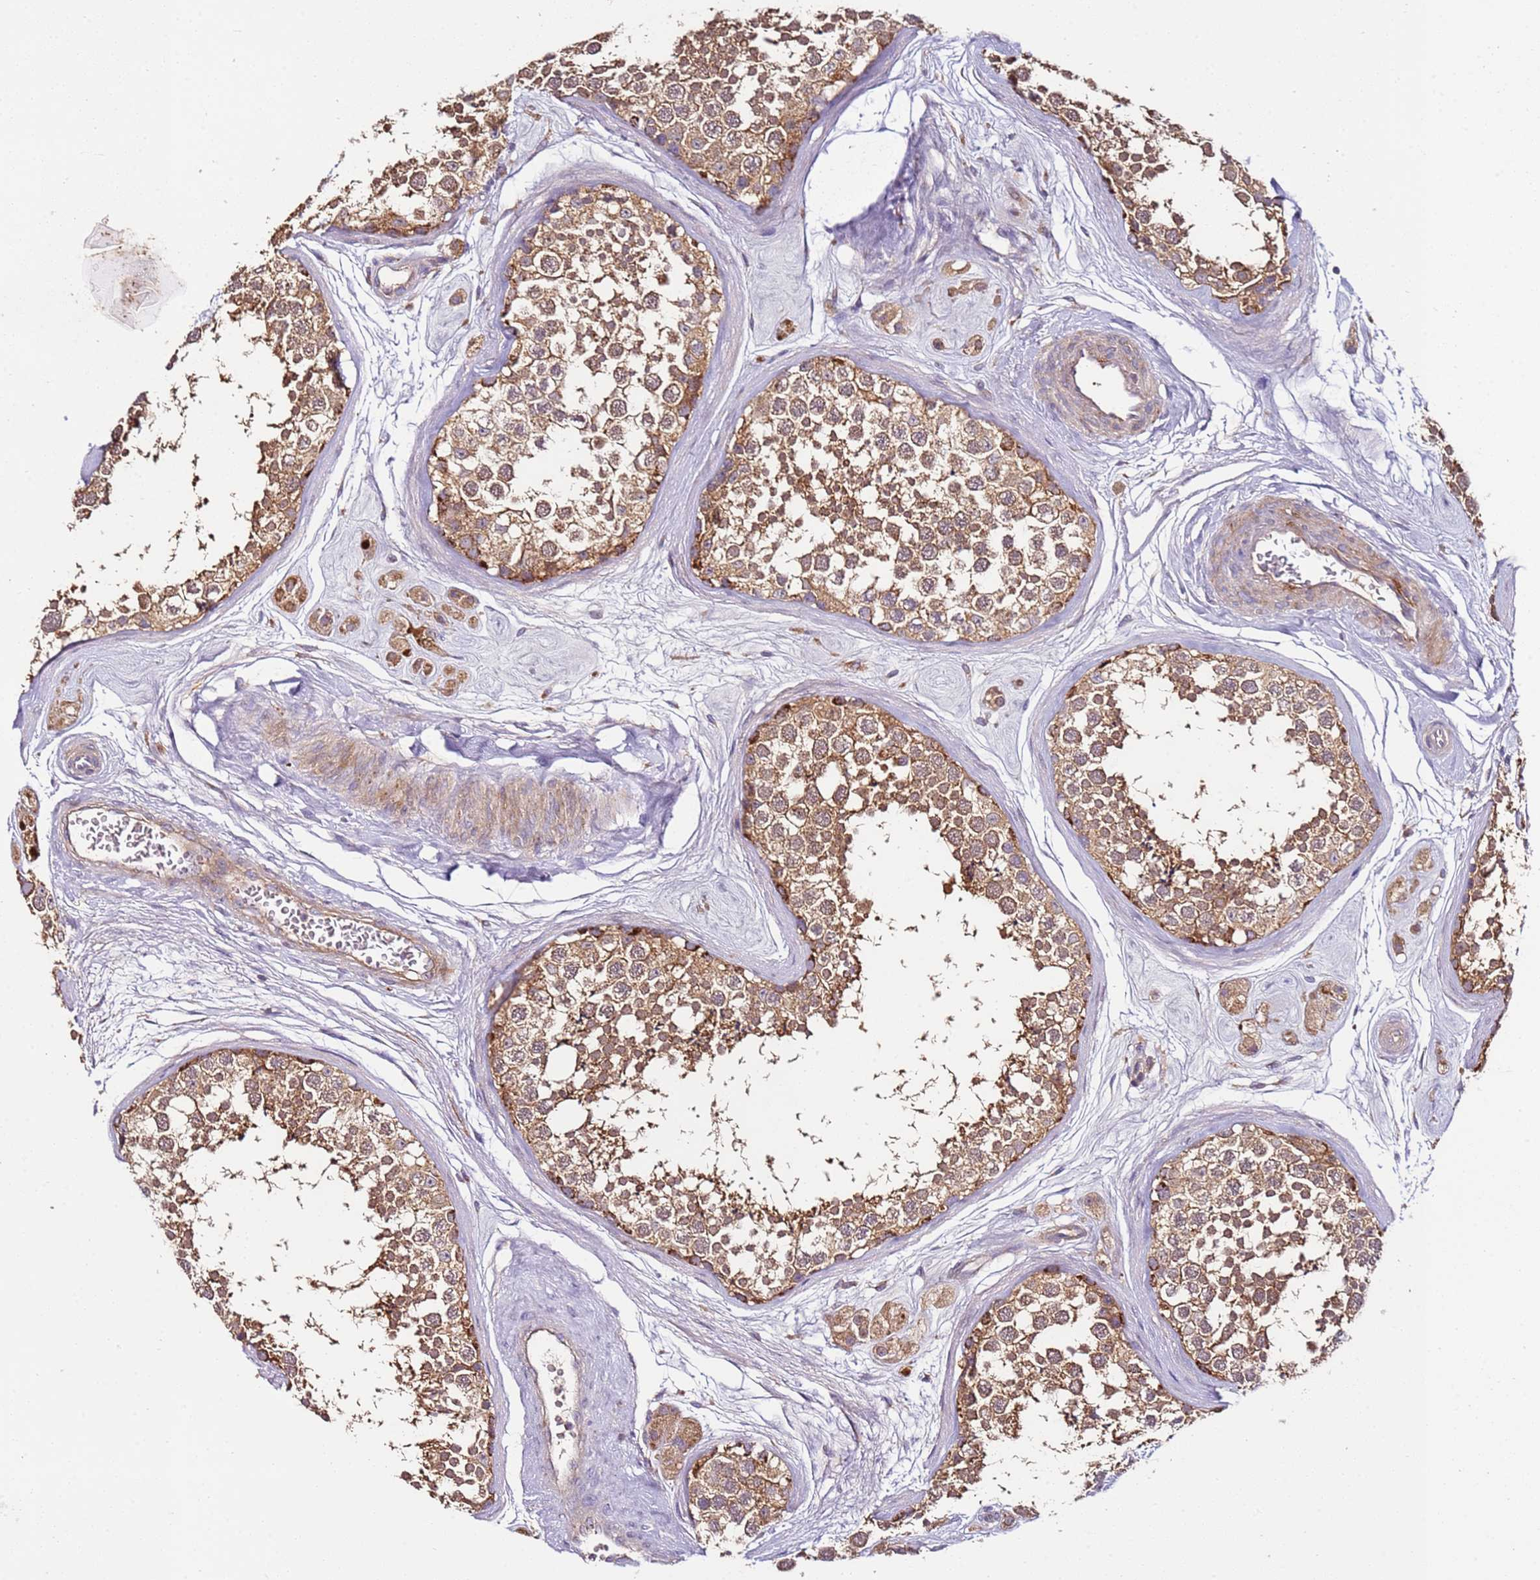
{"staining": {"intensity": "moderate", "quantity": ">75%", "location": "cytoplasmic/membranous"}, "tissue": "testis", "cell_type": "Cells in seminiferous ducts", "image_type": "normal", "snomed": [{"axis": "morphology", "description": "Normal tissue, NOS"}, {"axis": "topography", "description": "Testis"}], "caption": "Immunohistochemistry (IHC) (DAB) staining of unremarkable testis shows moderate cytoplasmic/membranous protein positivity in approximately >75% of cells in seminiferous ducts.", "gene": "KRTAP21", "patient": {"sex": "male", "age": 56}}